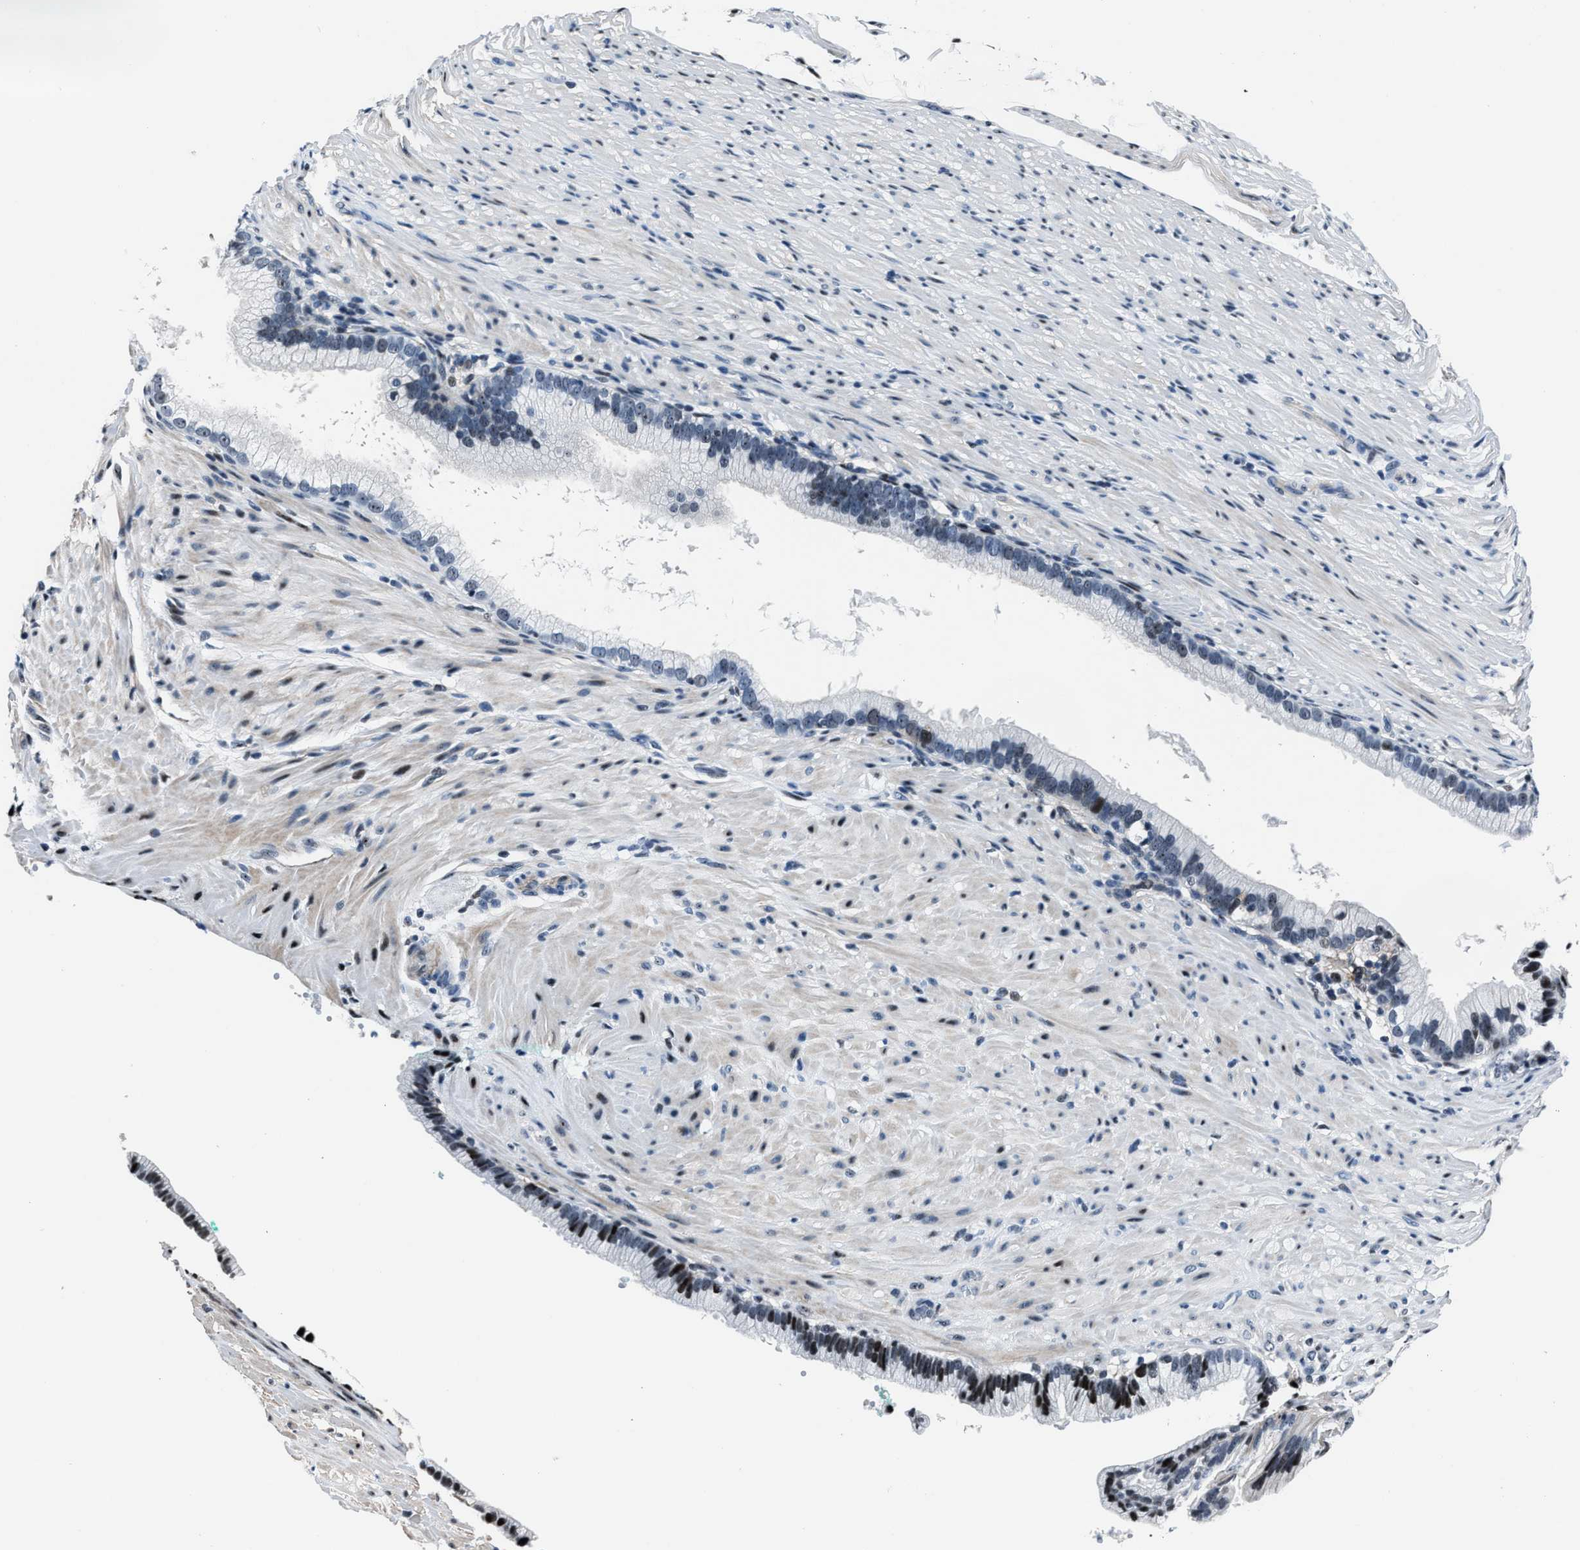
{"staining": {"intensity": "moderate", "quantity": "<25%", "location": "nuclear"}, "tissue": "pancreatic cancer", "cell_type": "Tumor cells", "image_type": "cancer", "snomed": [{"axis": "morphology", "description": "Adenocarcinoma, NOS"}, {"axis": "topography", "description": "Pancreas"}], "caption": "Pancreatic cancer (adenocarcinoma) stained with a protein marker demonstrates moderate staining in tumor cells.", "gene": "PPIE", "patient": {"sex": "male", "age": 69}}